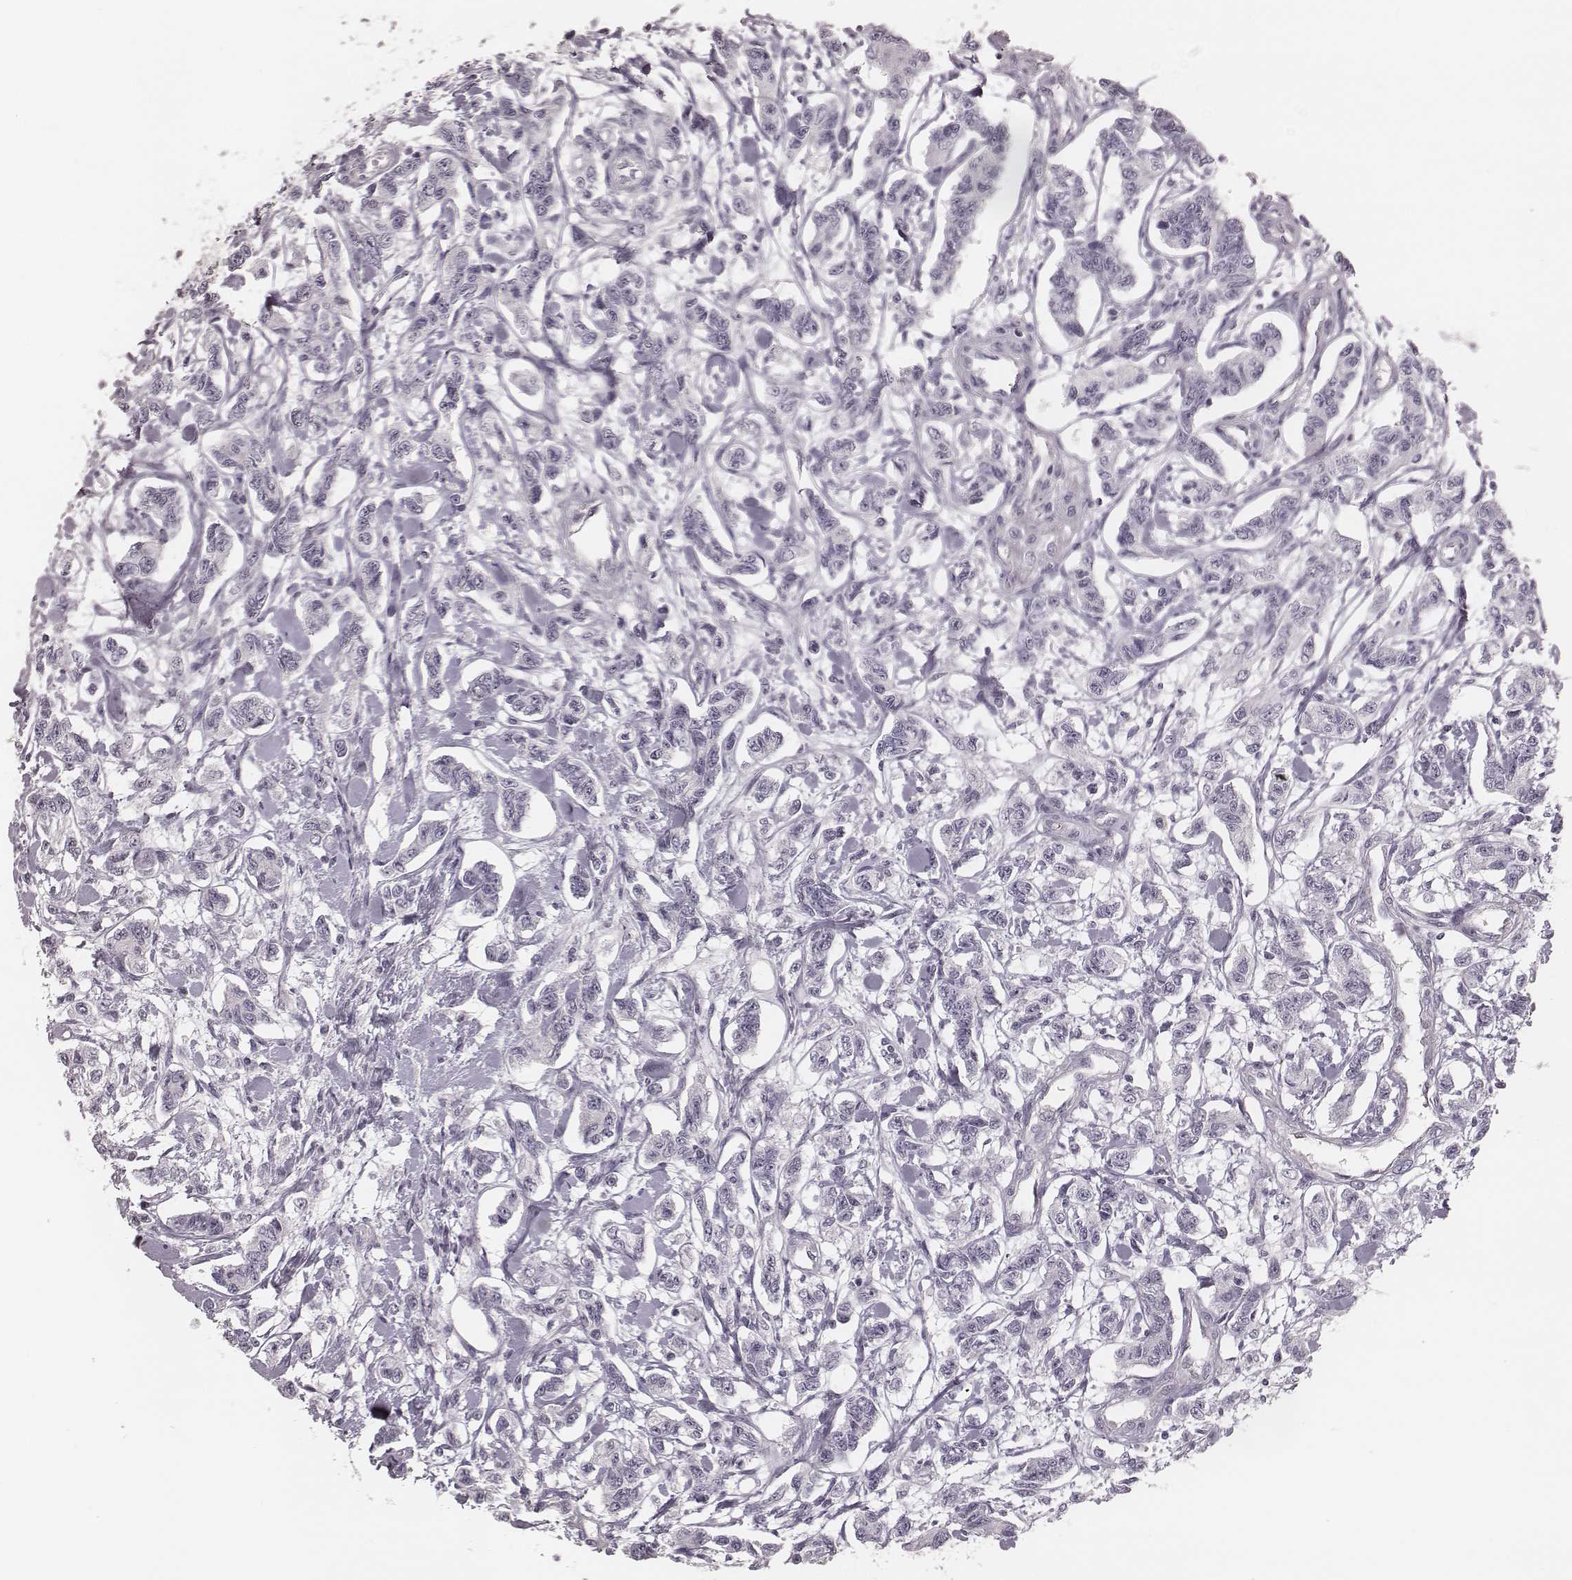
{"staining": {"intensity": "negative", "quantity": "none", "location": "none"}, "tissue": "carcinoid", "cell_type": "Tumor cells", "image_type": "cancer", "snomed": [{"axis": "morphology", "description": "Carcinoid, malignant, NOS"}, {"axis": "topography", "description": "Kidney"}], "caption": "The photomicrograph demonstrates no staining of tumor cells in carcinoid.", "gene": "S100Z", "patient": {"sex": "female", "age": 41}}